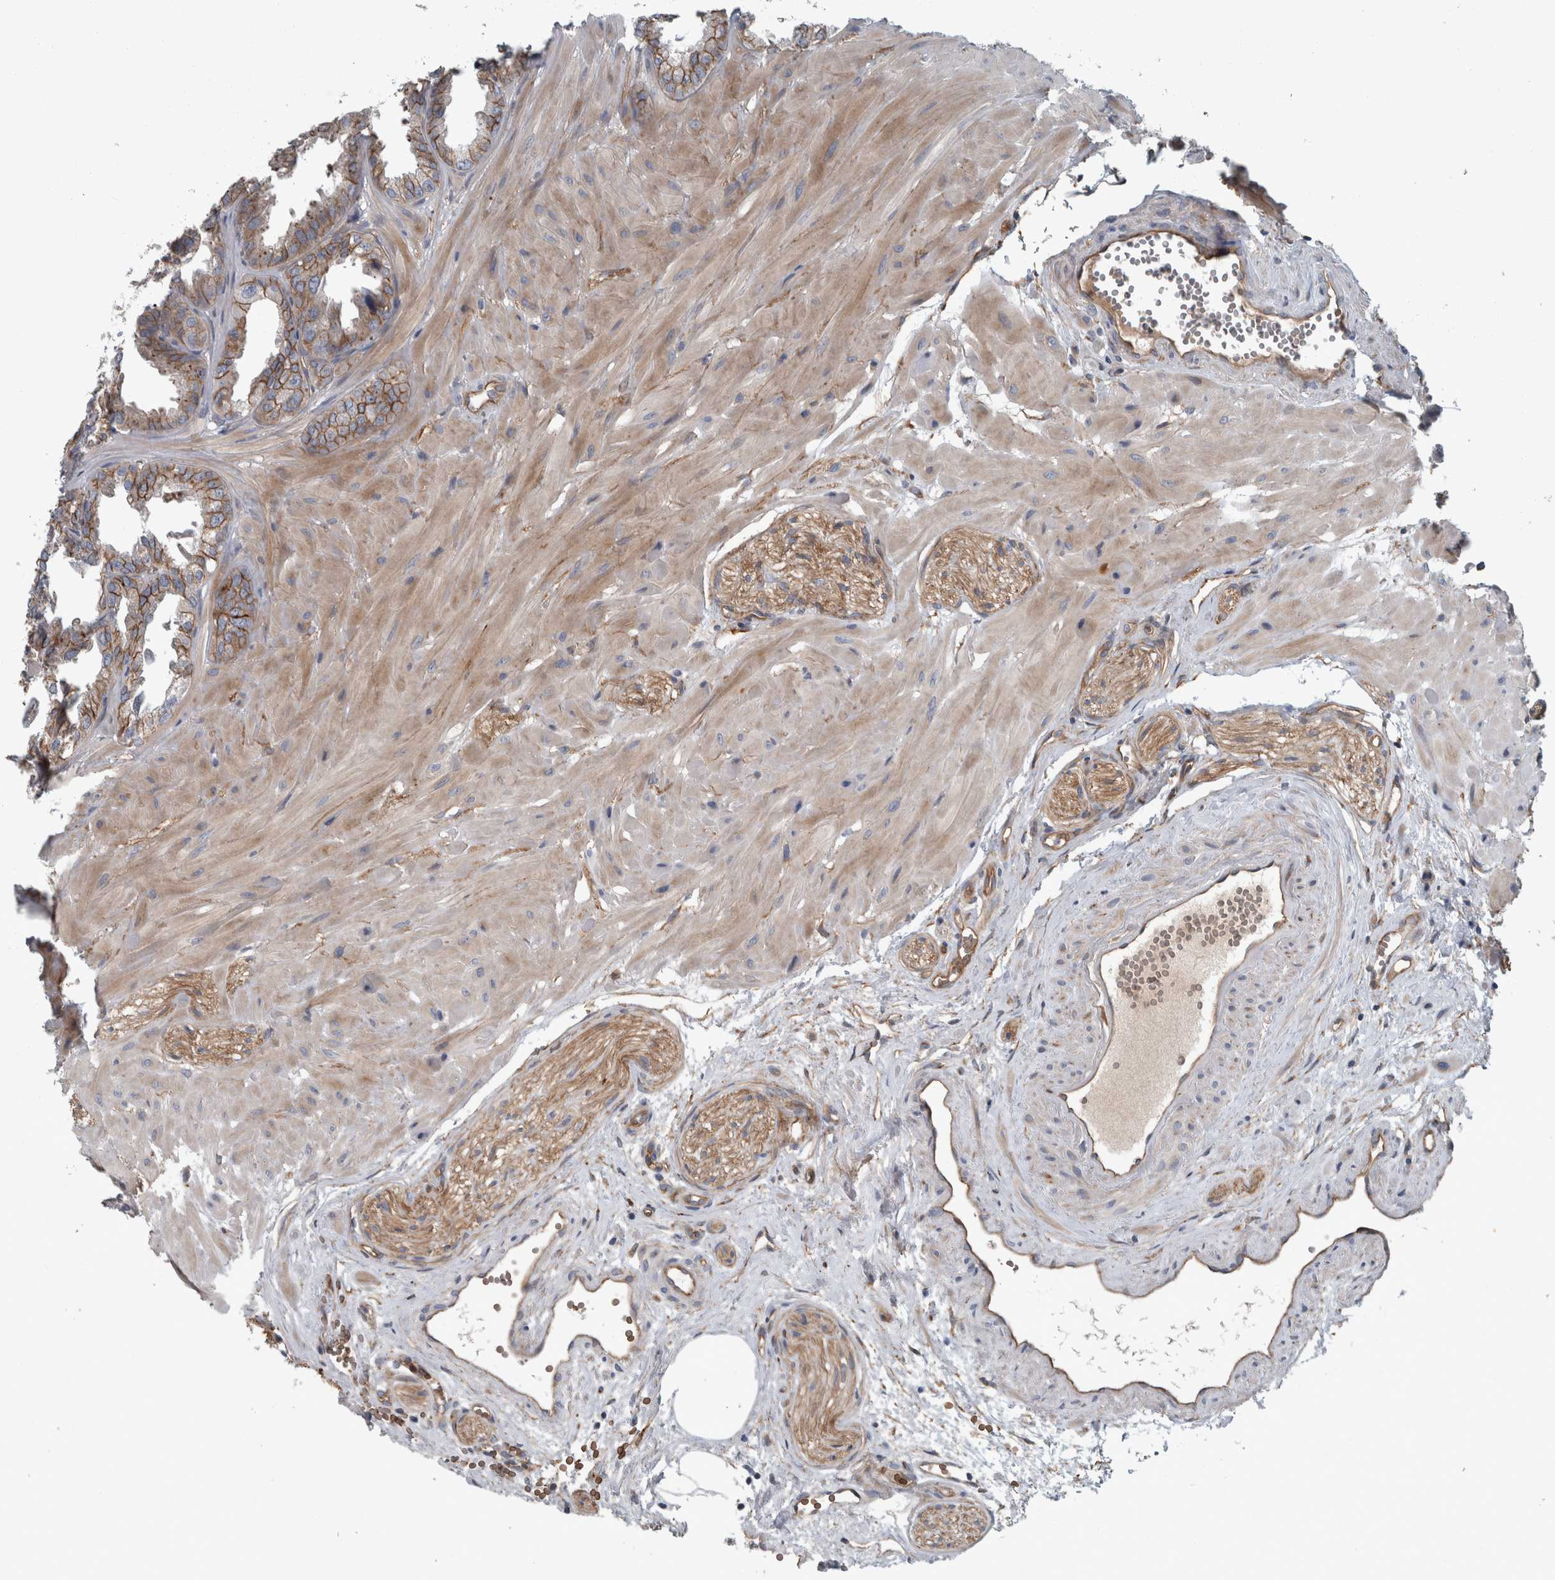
{"staining": {"intensity": "strong", "quantity": ">75%", "location": "cytoplasmic/membranous"}, "tissue": "seminal vesicle", "cell_type": "Glandular cells", "image_type": "normal", "snomed": [{"axis": "morphology", "description": "Normal tissue, NOS"}, {"axis": "topography", "description": "Prostate"}, {"axis": "topography", "description": "Seminal veicle"}], "caption": "Protein staining by IHC exhibits strong cytoplasmic/membranous staining in about >75% of glandular cells in normal seminal vesicle.", "gene": "GLT8D2", "patient": {"sex": "male", "age": 51}}